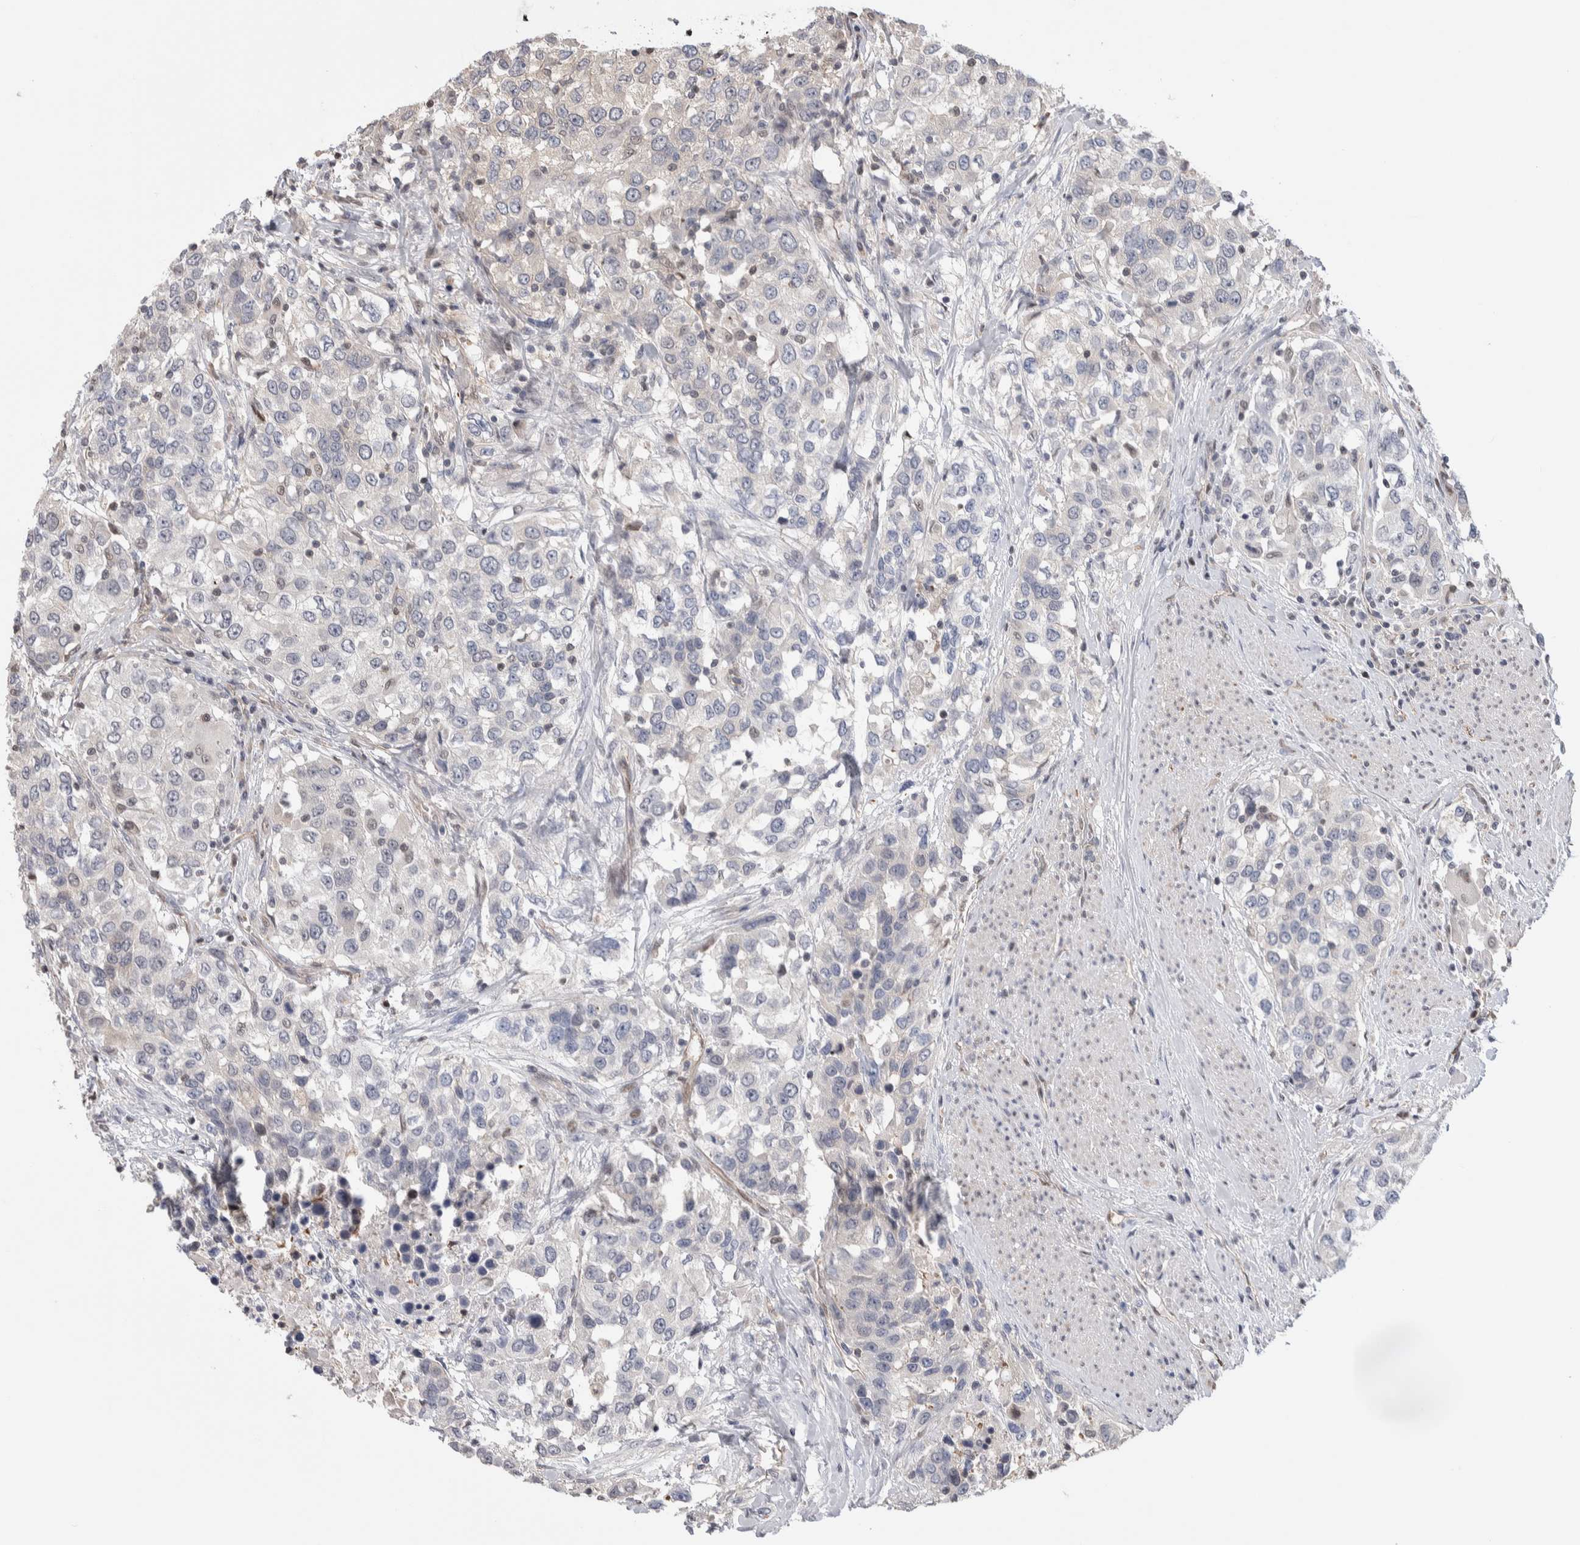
{"staining": {"intensity": "negative", "quantity": "none", "location": "none"}, "tissue": "urothelial cancer", "cell_type": "Tumor cells", "image_type": "cancer", "snomed": [{"axis": "morphology", "description": "Urothelial carcinoma, High grade"}, {"axis": "topography", "description": "Urinary bladder"}], "caption": "An immunohistochemistry (IHC) image of urothelial cancer is shown. There is no staining in tumor cells of urothelial cancer.", "gene": "ZBTB49", "patient": {"sex": "female", "age": 80}}